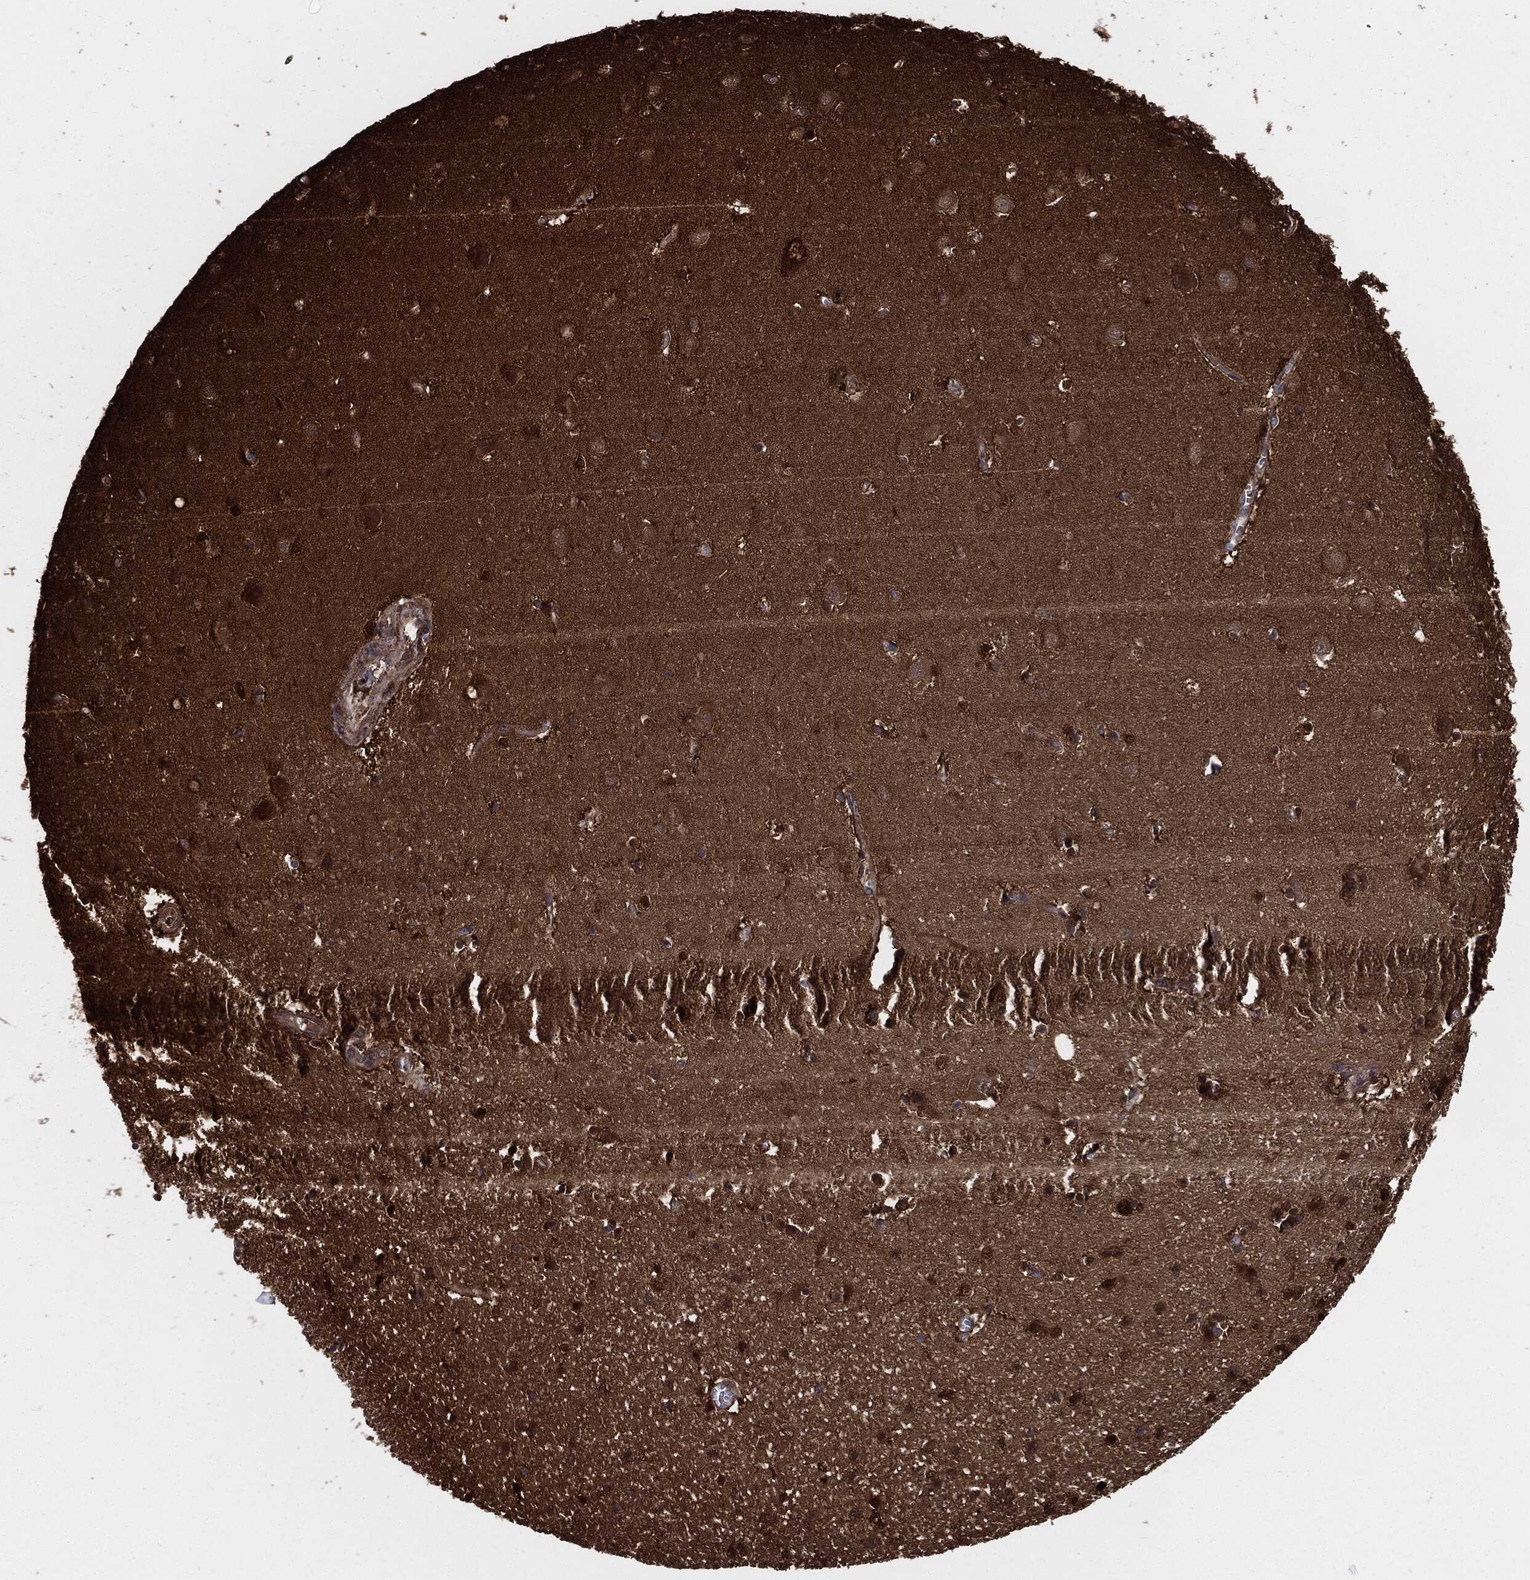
{"staining": {"intensity": "strong", "quantity": "<25%", "location": "cytoplasmic/membranous,nuclear"}, "tissue": "hippocampus", "cell_type": "Glial cells", "image_type": "normal", "snomed": [{"axis": "morphology", "description": "Normal tissue, NOS"}, {"axis": "topography", "description": "Hippocampus"}], "caption": "Protein expression analysis of normal human hippocampus reveals strong cytoplasmic/membranous,nuclear staining in about <25% of glial cells.", "gene": "PRDX2", "patient": {"sex": "female", "age": 64}}